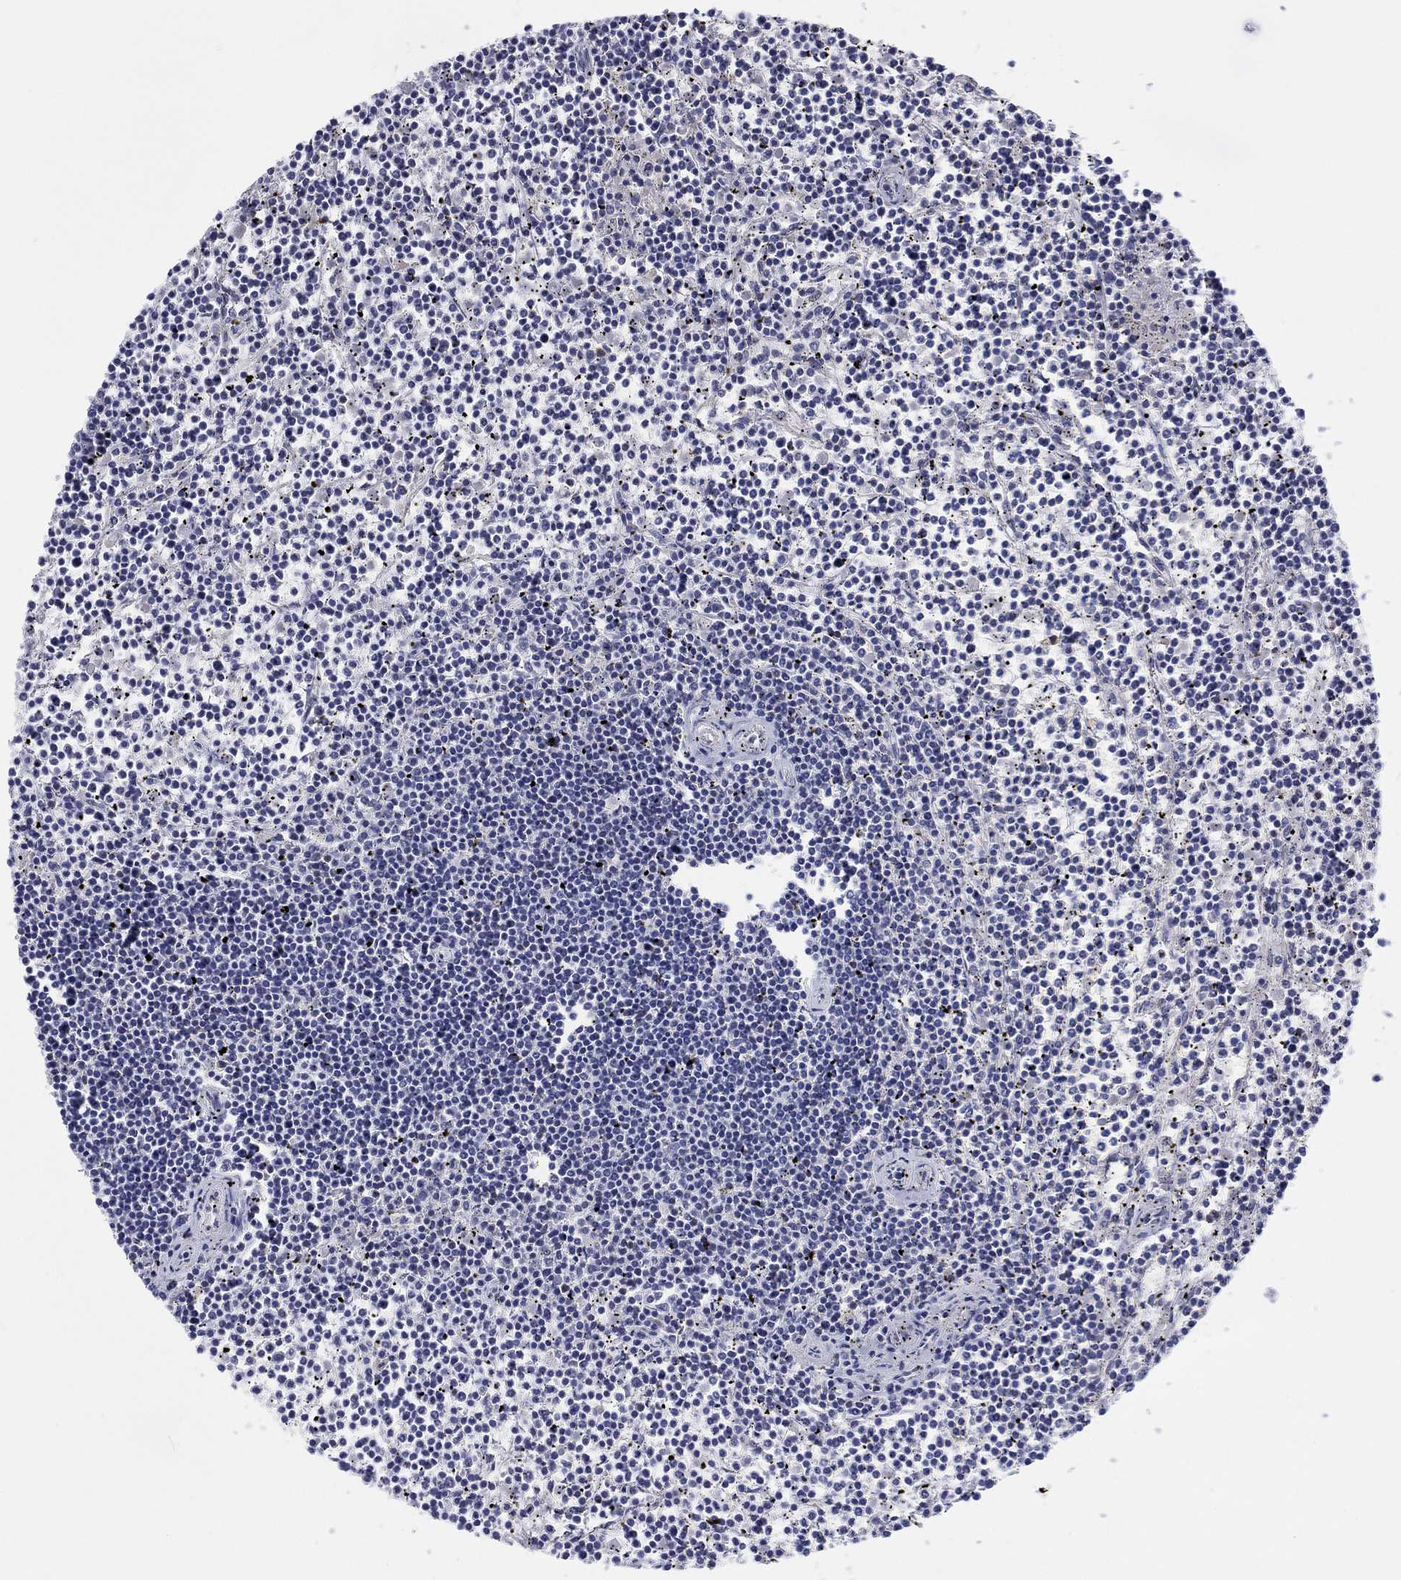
{"staining": {"intensity": "negative", "quantity": "none", "location": "none"}, "tissue": "lymphoma", "cell_type": "Tumor cells", "image_type": "cancer", "snomed": [{"axis": "morphology", "description": "Malignant lymphoma, non-Hodgkin's type, Low grade"}, {"axis": "topography", "description": "Spleen"}], "caption": "High magnification brightfield microscopy of low-grade malignant lymphoma, non-Hodgkin's type stained with DAB (3,3'-diaminobenzidine) (brown) and counterstained with hematoxylin (blue): tumor cells show no significant staining.", "gene": "LRRC4C", "patient": {"sex": "female", "age": 19}}